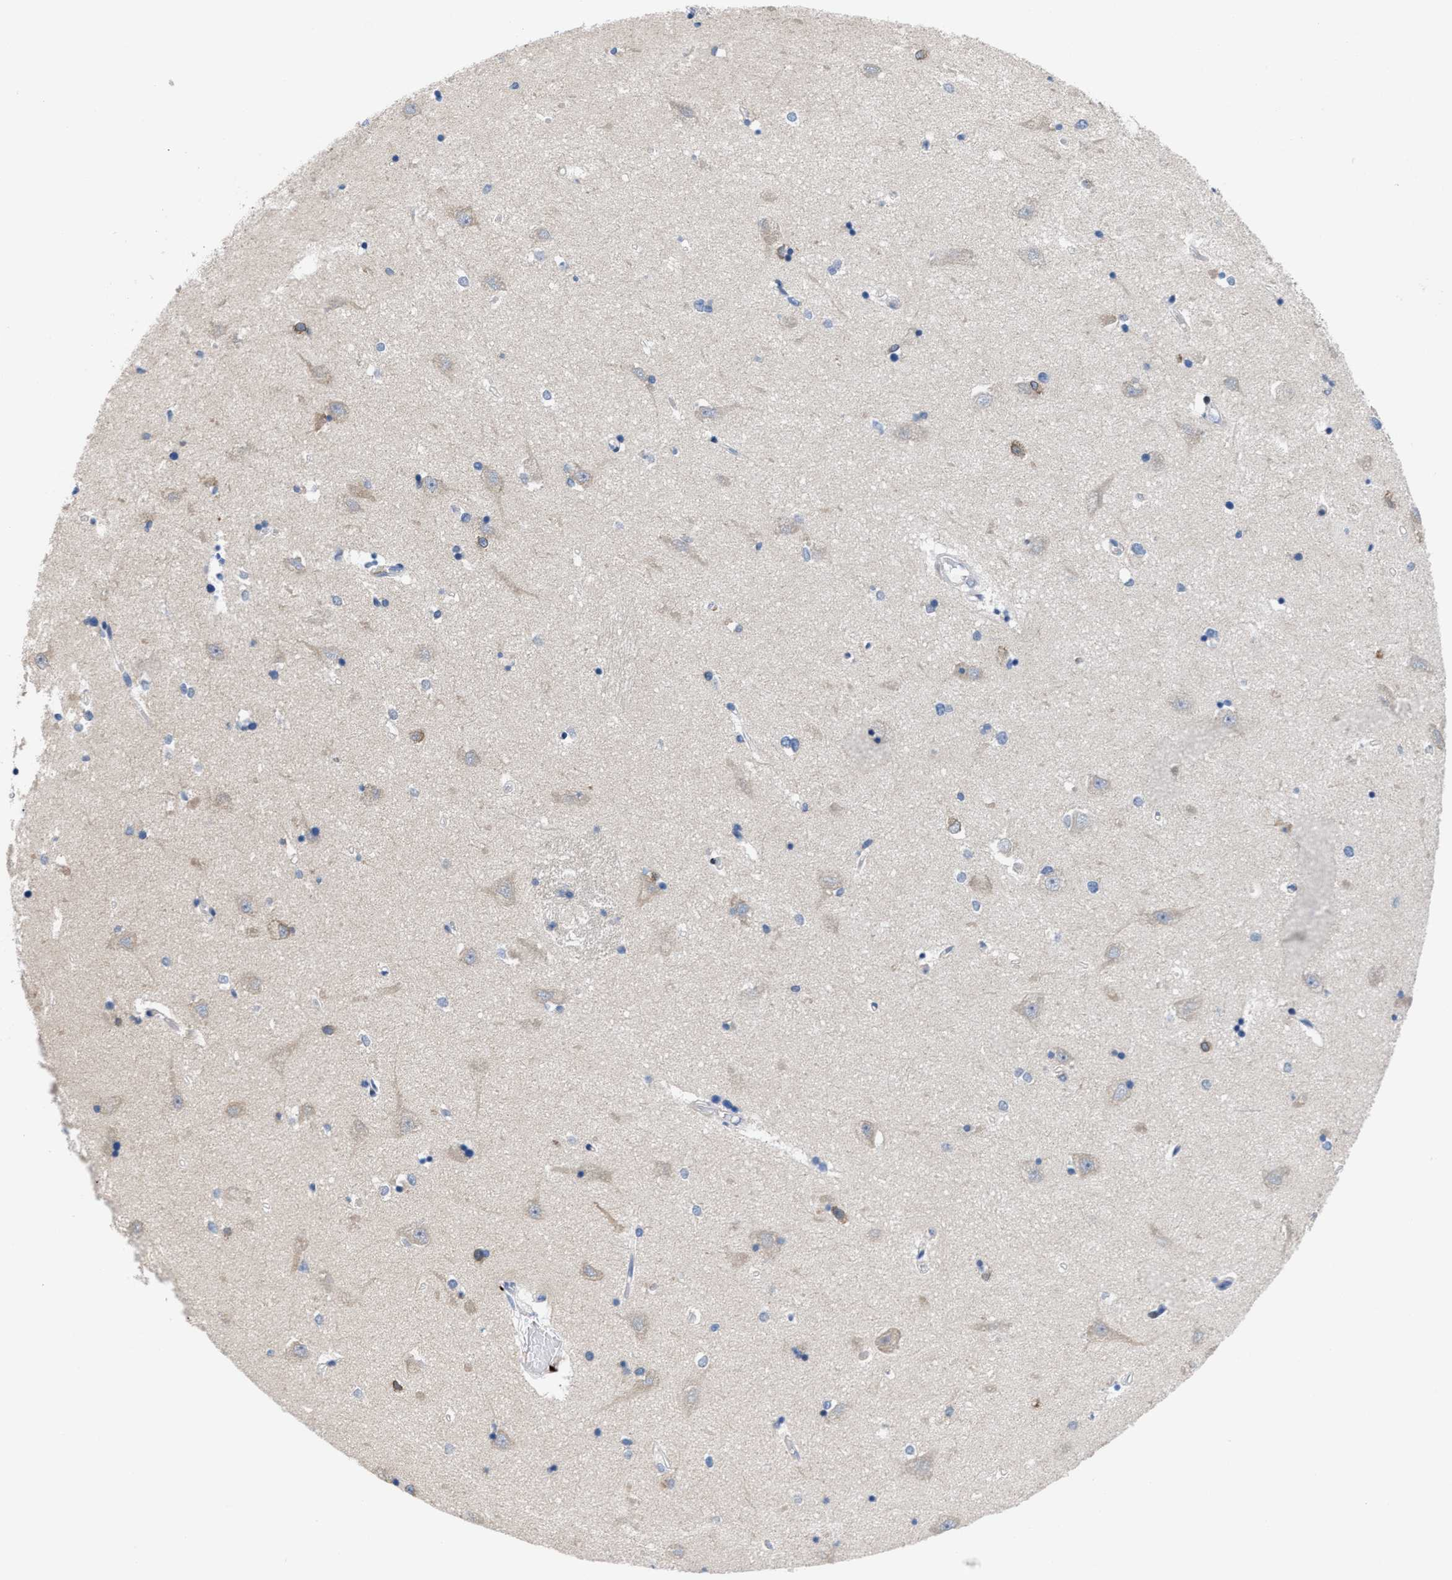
{"staining": {"intensity": "negative", "quantity": "none", "location": "none"}, "tissue": "hippocampus", "cell_type": "Glial cells", "image_type": "normal", "snomed": [{"axis": "morphology", "description": "Normal tissue, NOS"}, {"axis": "topography", "description": "Hippocampus"}], "caption": "Protein analysis of normal hippocampus shows no significant staining in glial cells. (Immunohistochemistry, brightfield microscopy, high magnification).", "gene": "ATP9A", "patient": {"sex": "male", "age": 45}}